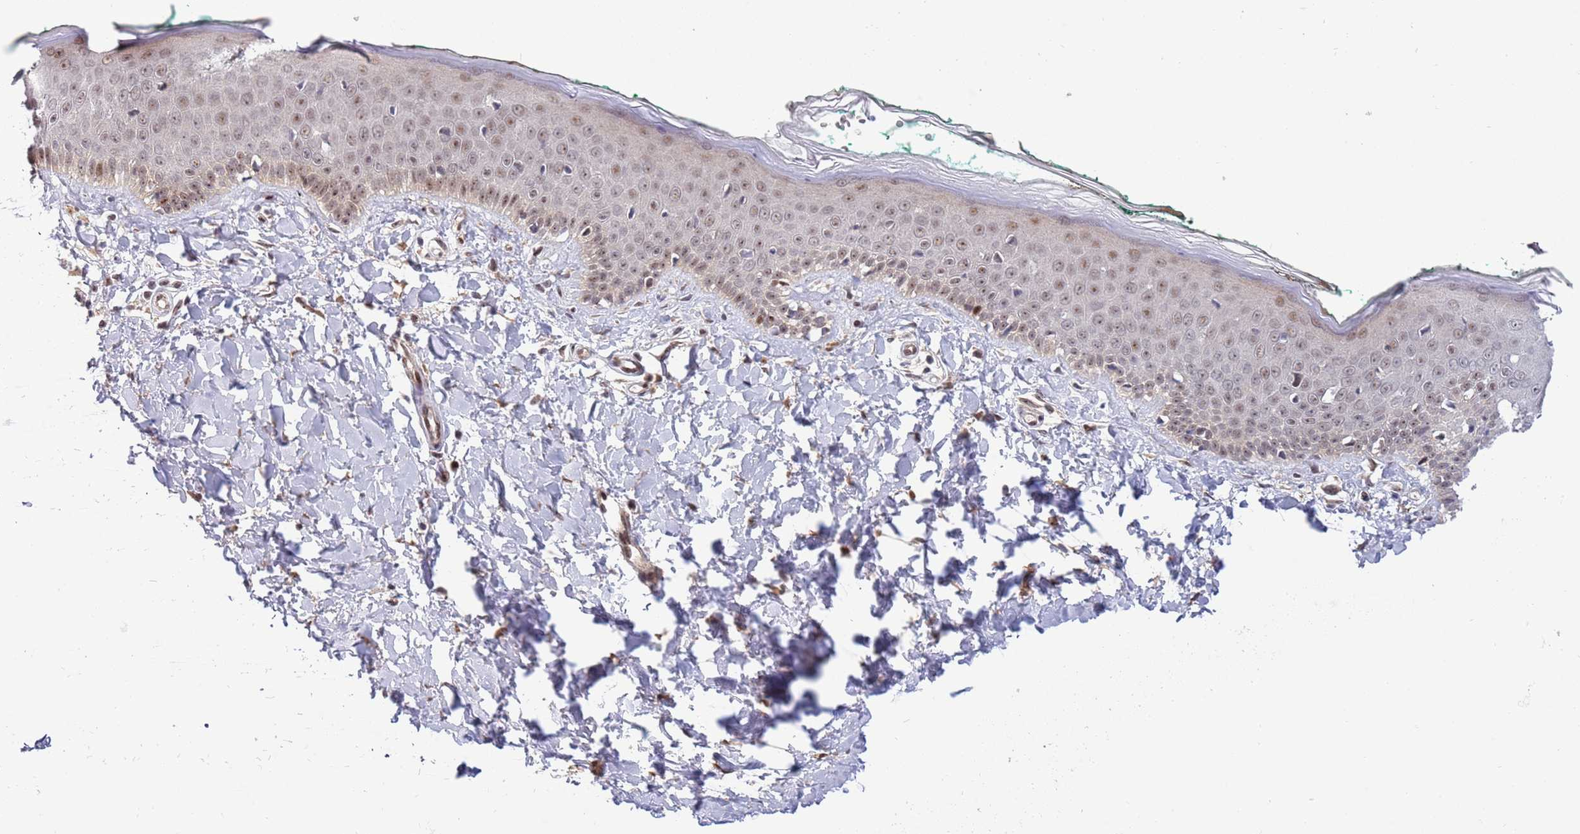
{"staining": {"intensity": "moderate", "quantity": ">75%", "location": "nuclear"}, "tissue": "skin", "cell_type": "Fibroblasts", "image_type": "normal", "snomed": [{"axis": "morphology", "description": "Normal tissue, NOS"}, {"axis": "morphology", "description": "Malignant melanoma, NOS"}, {"axis": "topography", "description": "Skin"}], "caption": "Immunohistochemistry photomicrograph of normal skin: skin stained using immunohistochemistry reveals medium levels of moderate protein expression localized specifically in the nuclear of fibroblasts, appearing as a nuclear brown color.", "gene": "TBX10", "patient": {"sex": "male", "age": 62}}